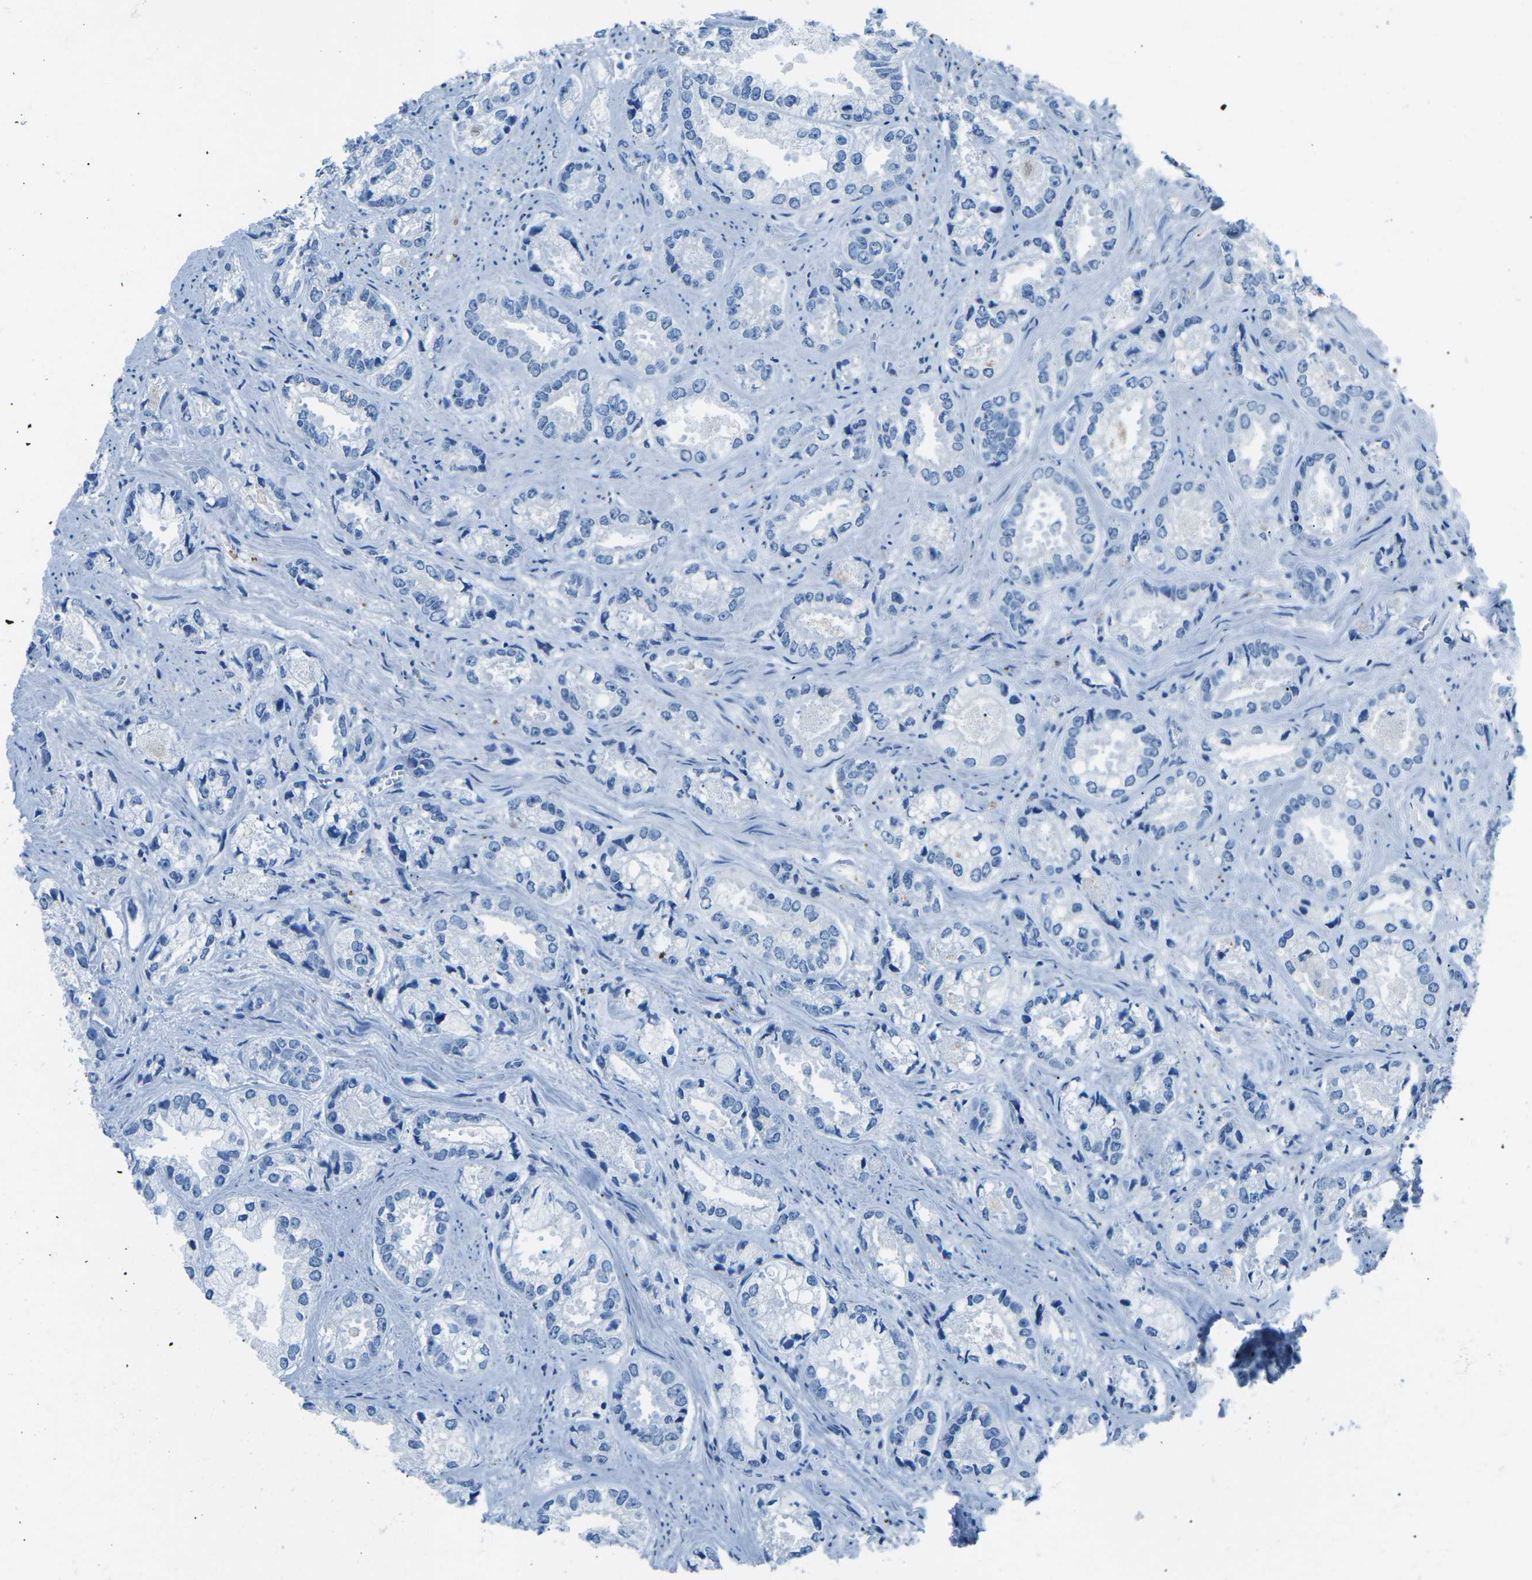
{"staining": {"intensity": "negative", "quantity": "none", "location": "none"}, "tissue": "prostate cancer", "cell_type": "Tumor cells", "image_type": "cancer", "snomed": [{"axis": "morphology", "description": "Adenocarcinoma, High grade"}, {"axis": "topography", "description": "Prostate"}], "caption": "High power microscopy image of an immunohistochemistry histopathology image of high-grade adenocarcinoma (prostate), revealing no significant positivity in tumor cells.", "gene": "MYH8", "patient": {"sex": "male", "age": 61}}